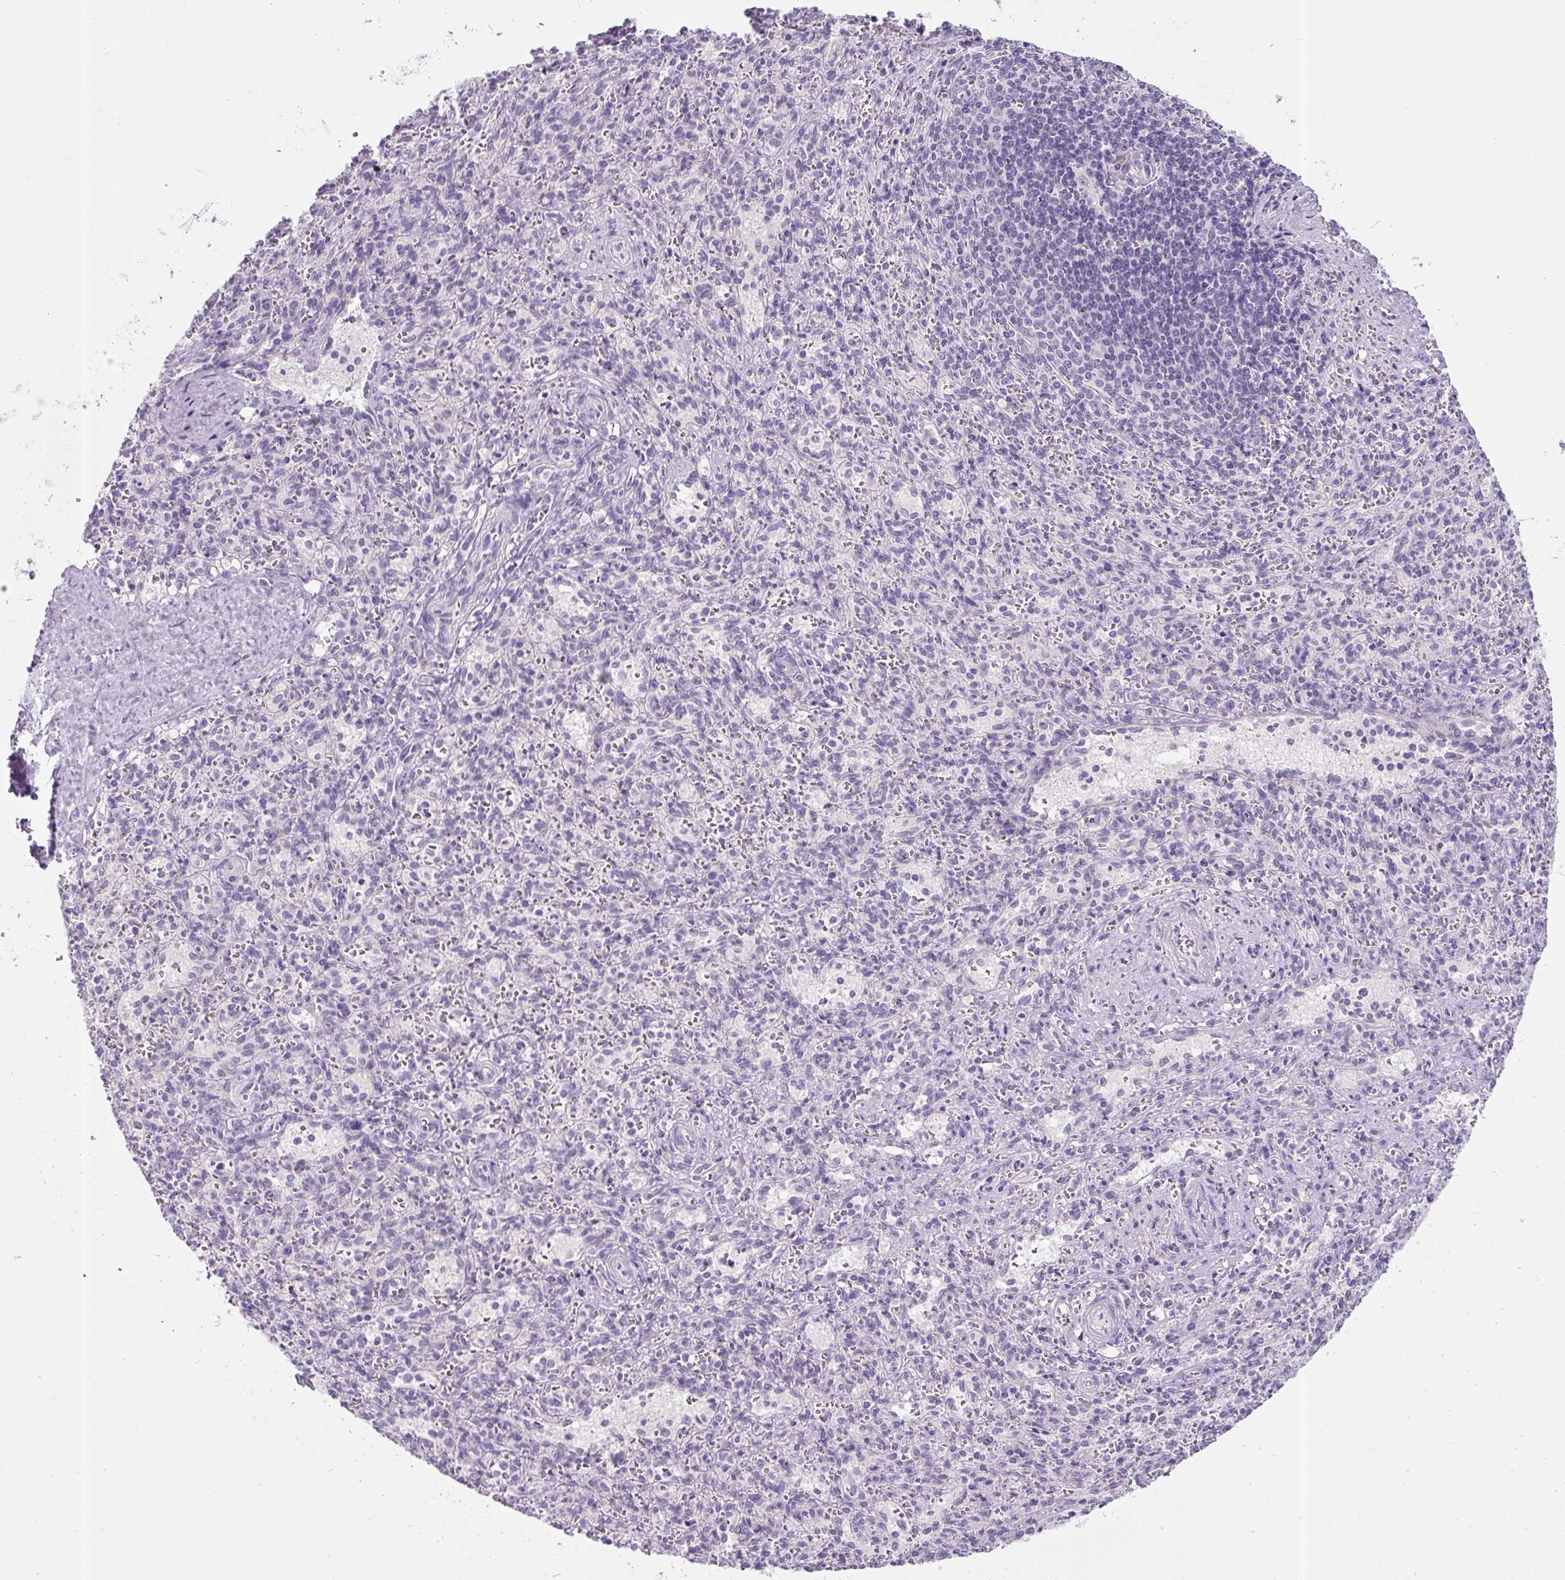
{"staining": {"intensity": "negative", "quantity": "none", "location": "none"}, "tissue": "spleen", "cell_type": "Cells in red pulp", "image_type": "normal", "snomed": [{"axis": "morphology", "description": "Normal tissue, NOS"}, {"axis": "topography", "description": "Spleen"}], "caption": "Spleen stained for a protein using immunohistochemistry (IHC) demonstrates no staining cells in red pulp.", "gene": "COL9A2", "patient": {"sex": "female", "age": 26}}